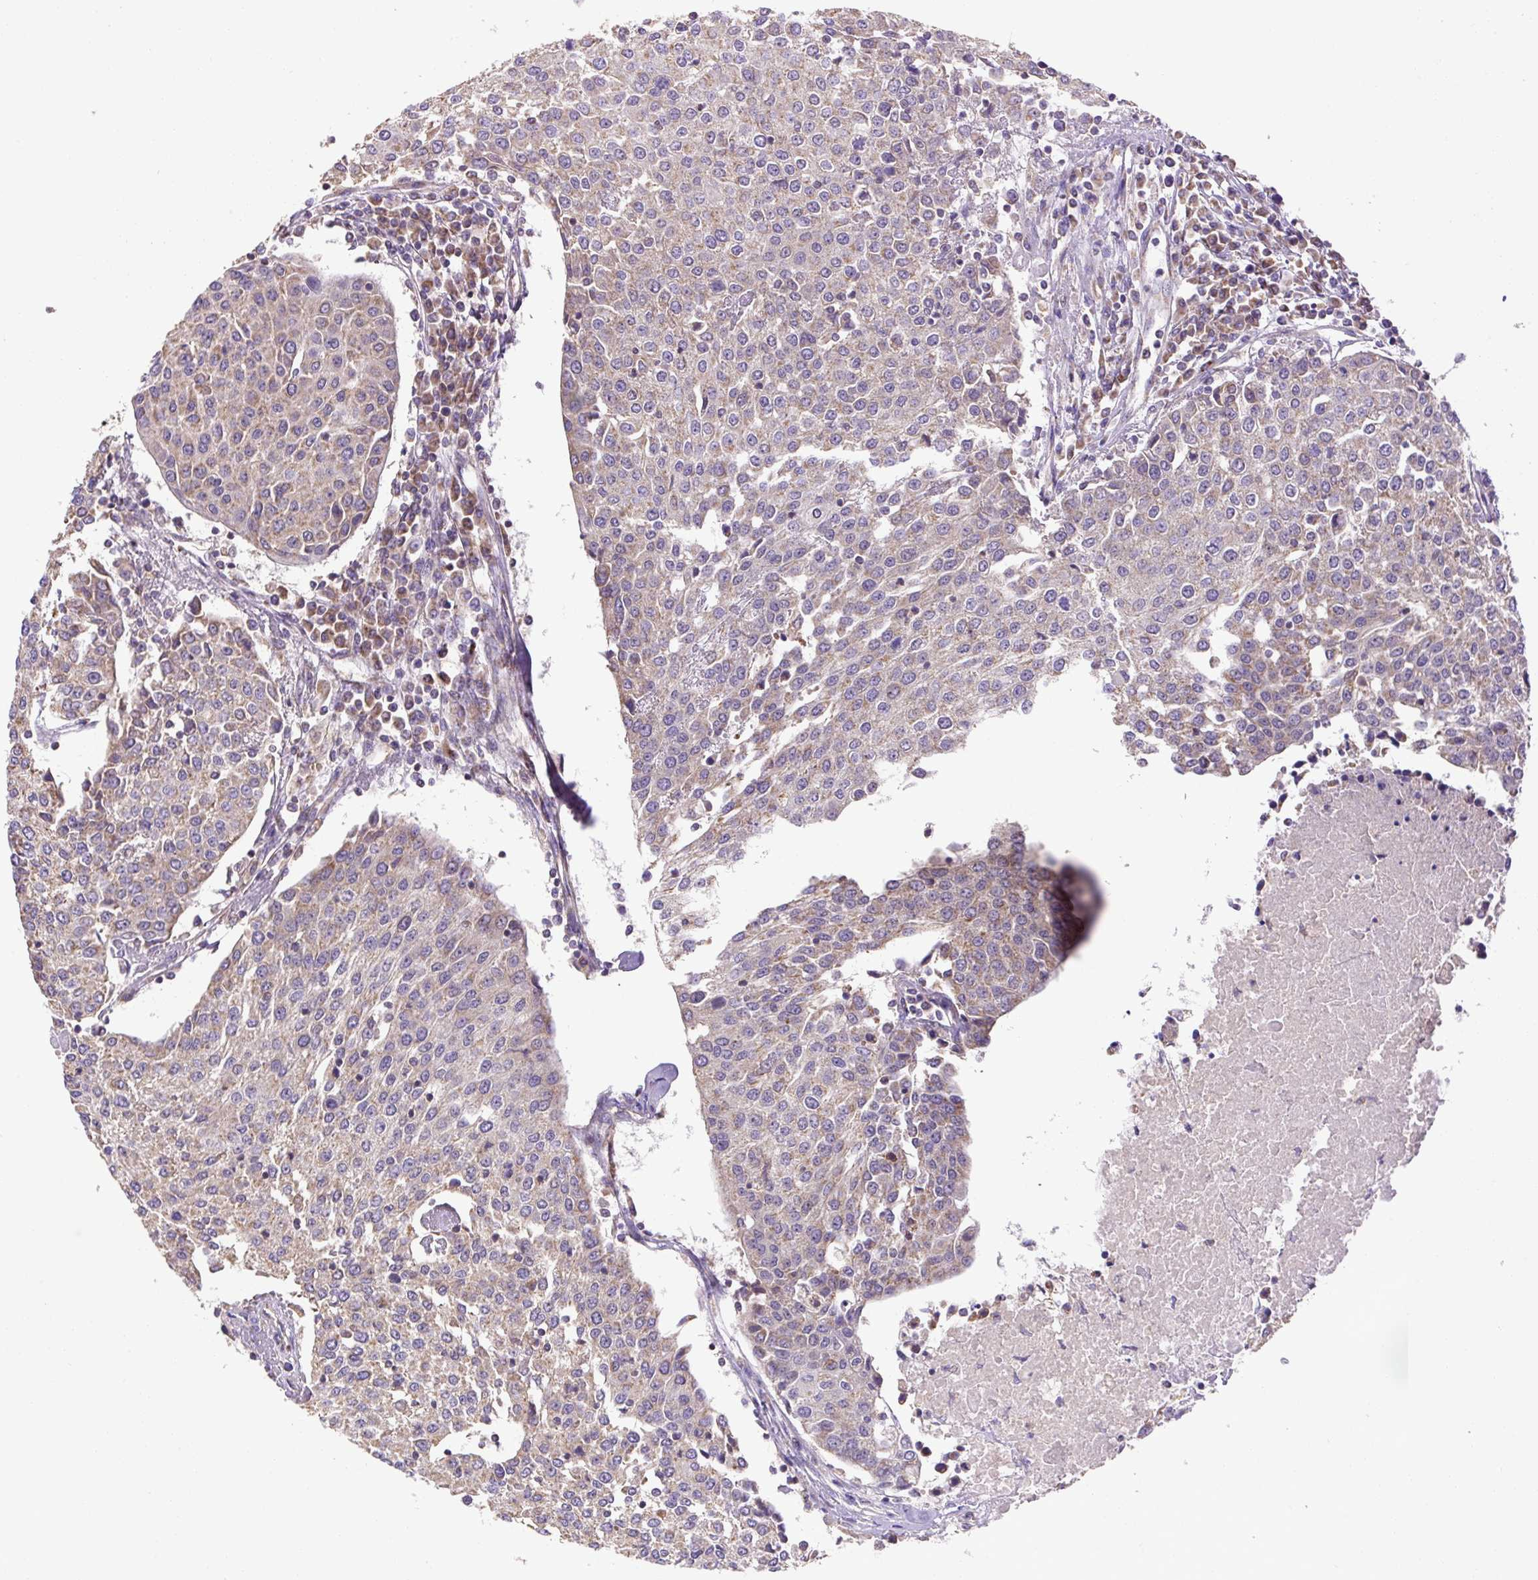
{"staining": {"intensity": "weak", "quantity": "25%-75%", "location": "cytoplasmic/membranous"}, "tissue": "urothelial cancer", "cell_type": "Tumor cells", "image_type": "cancer", "snomed": [{"axis": "morphology", "description": "Urothelial carcinoma, High grade"}, {"axis": "topography", "description": "Urinary bladder"}], "caption": "This is a photomicrograph of IHC staining of urothelial carcinoma (high-grade), which shows weak expression in the cytoplasmic/membranous of tumor cells.", "gene": "MFSD9", "patient": {"sex": "female", "age": 85}}